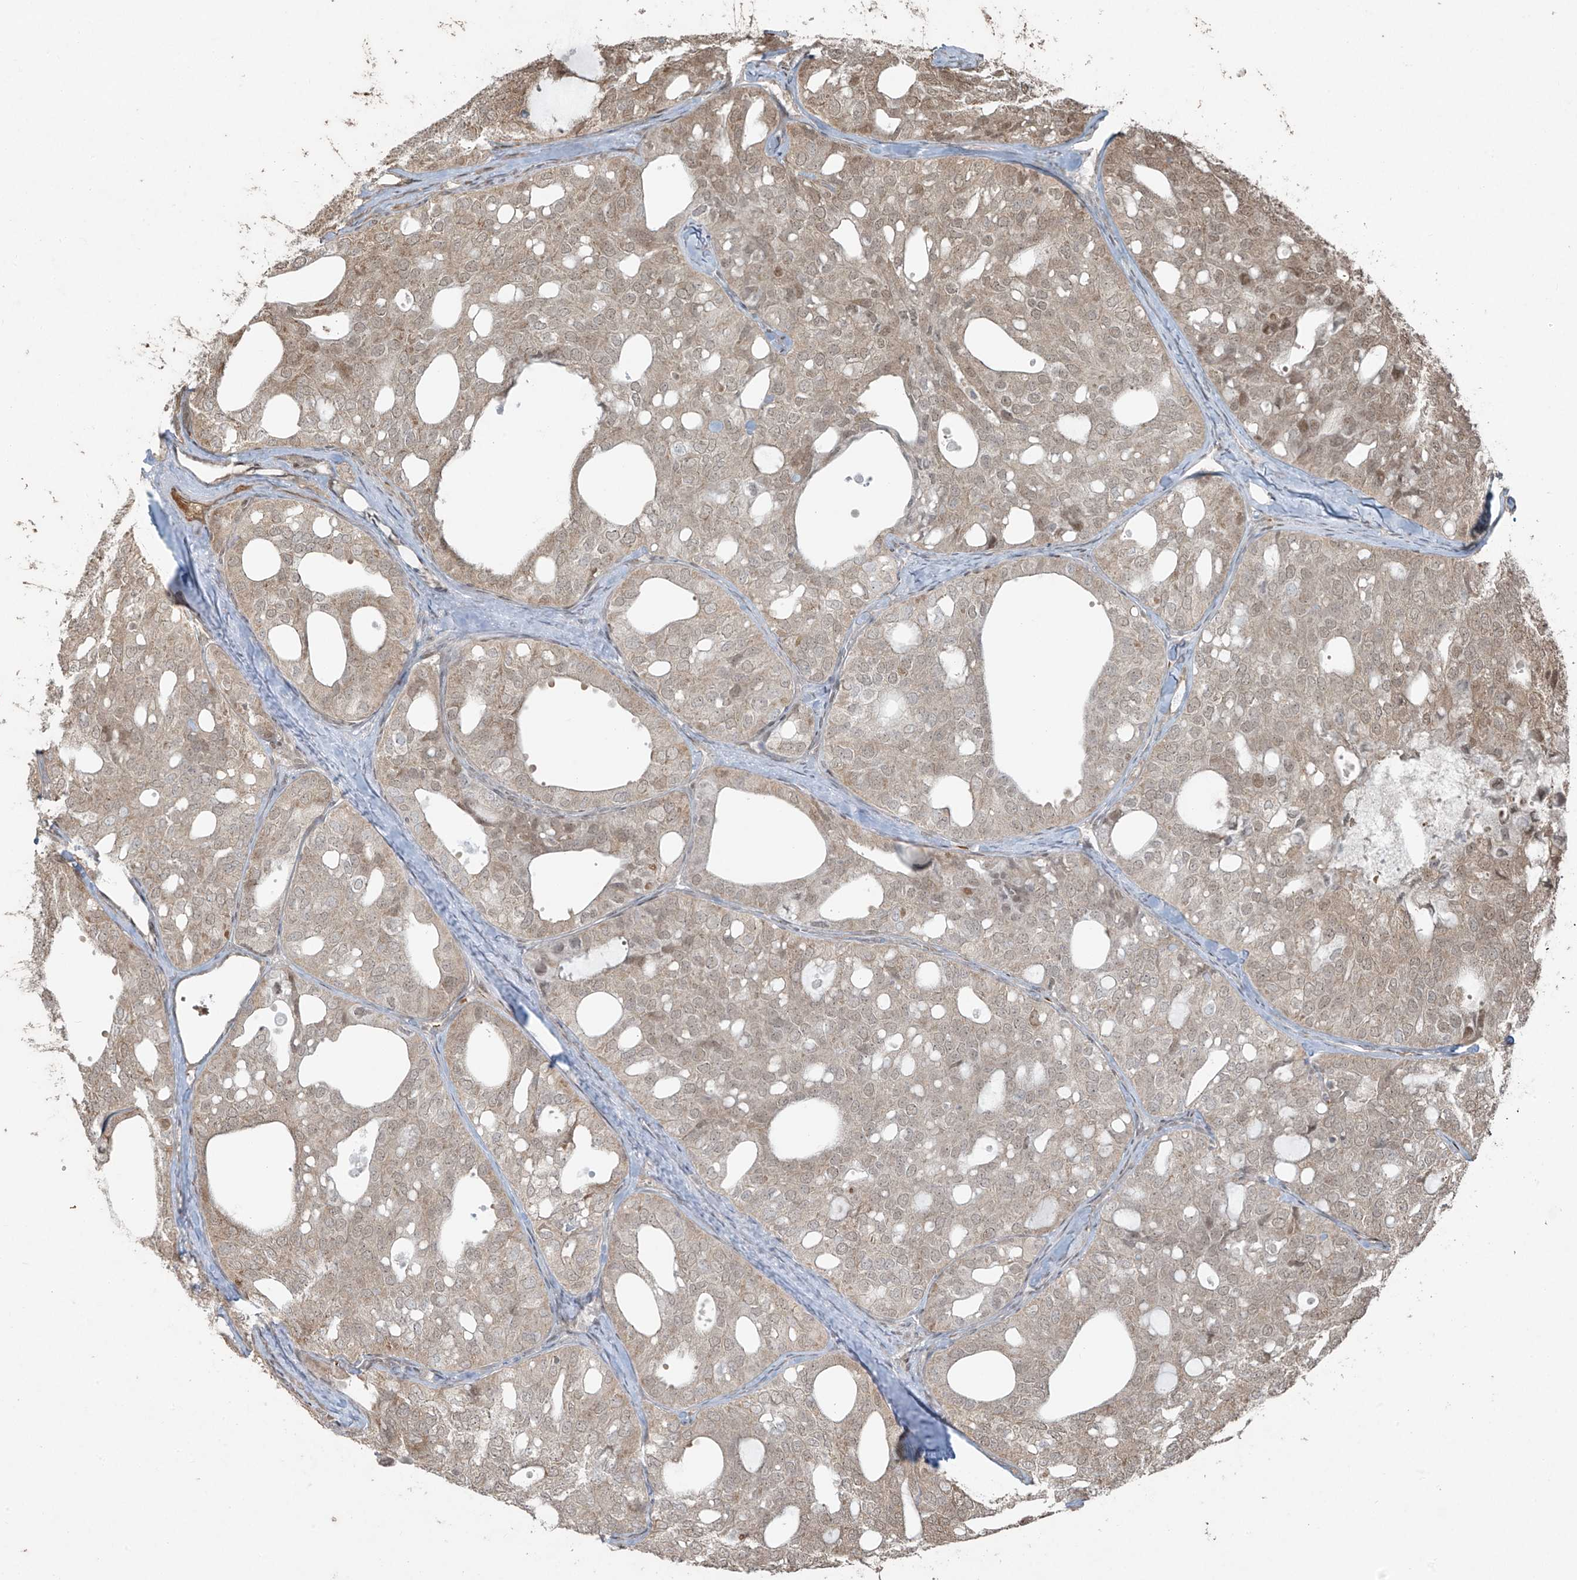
{"staining": {"intensity": "weak", "quantity": "<25%", "location": "nuclear"}, "tissue": "thyroid cancer", "cell_type": "Tumor cells", "image_type": "cancer", "snomed": [{"axis": "morphology", "description": "Follicular adenoma carcinoma, NOS"}, {"axis": "topography", "description": "Thyroid gland"}], "caption": "Tumor cells show no significant staining in thyroid follicular adenoma carcinoma.", "gene": "TTC22", "patient": {"sex": "male", "age": 75}}